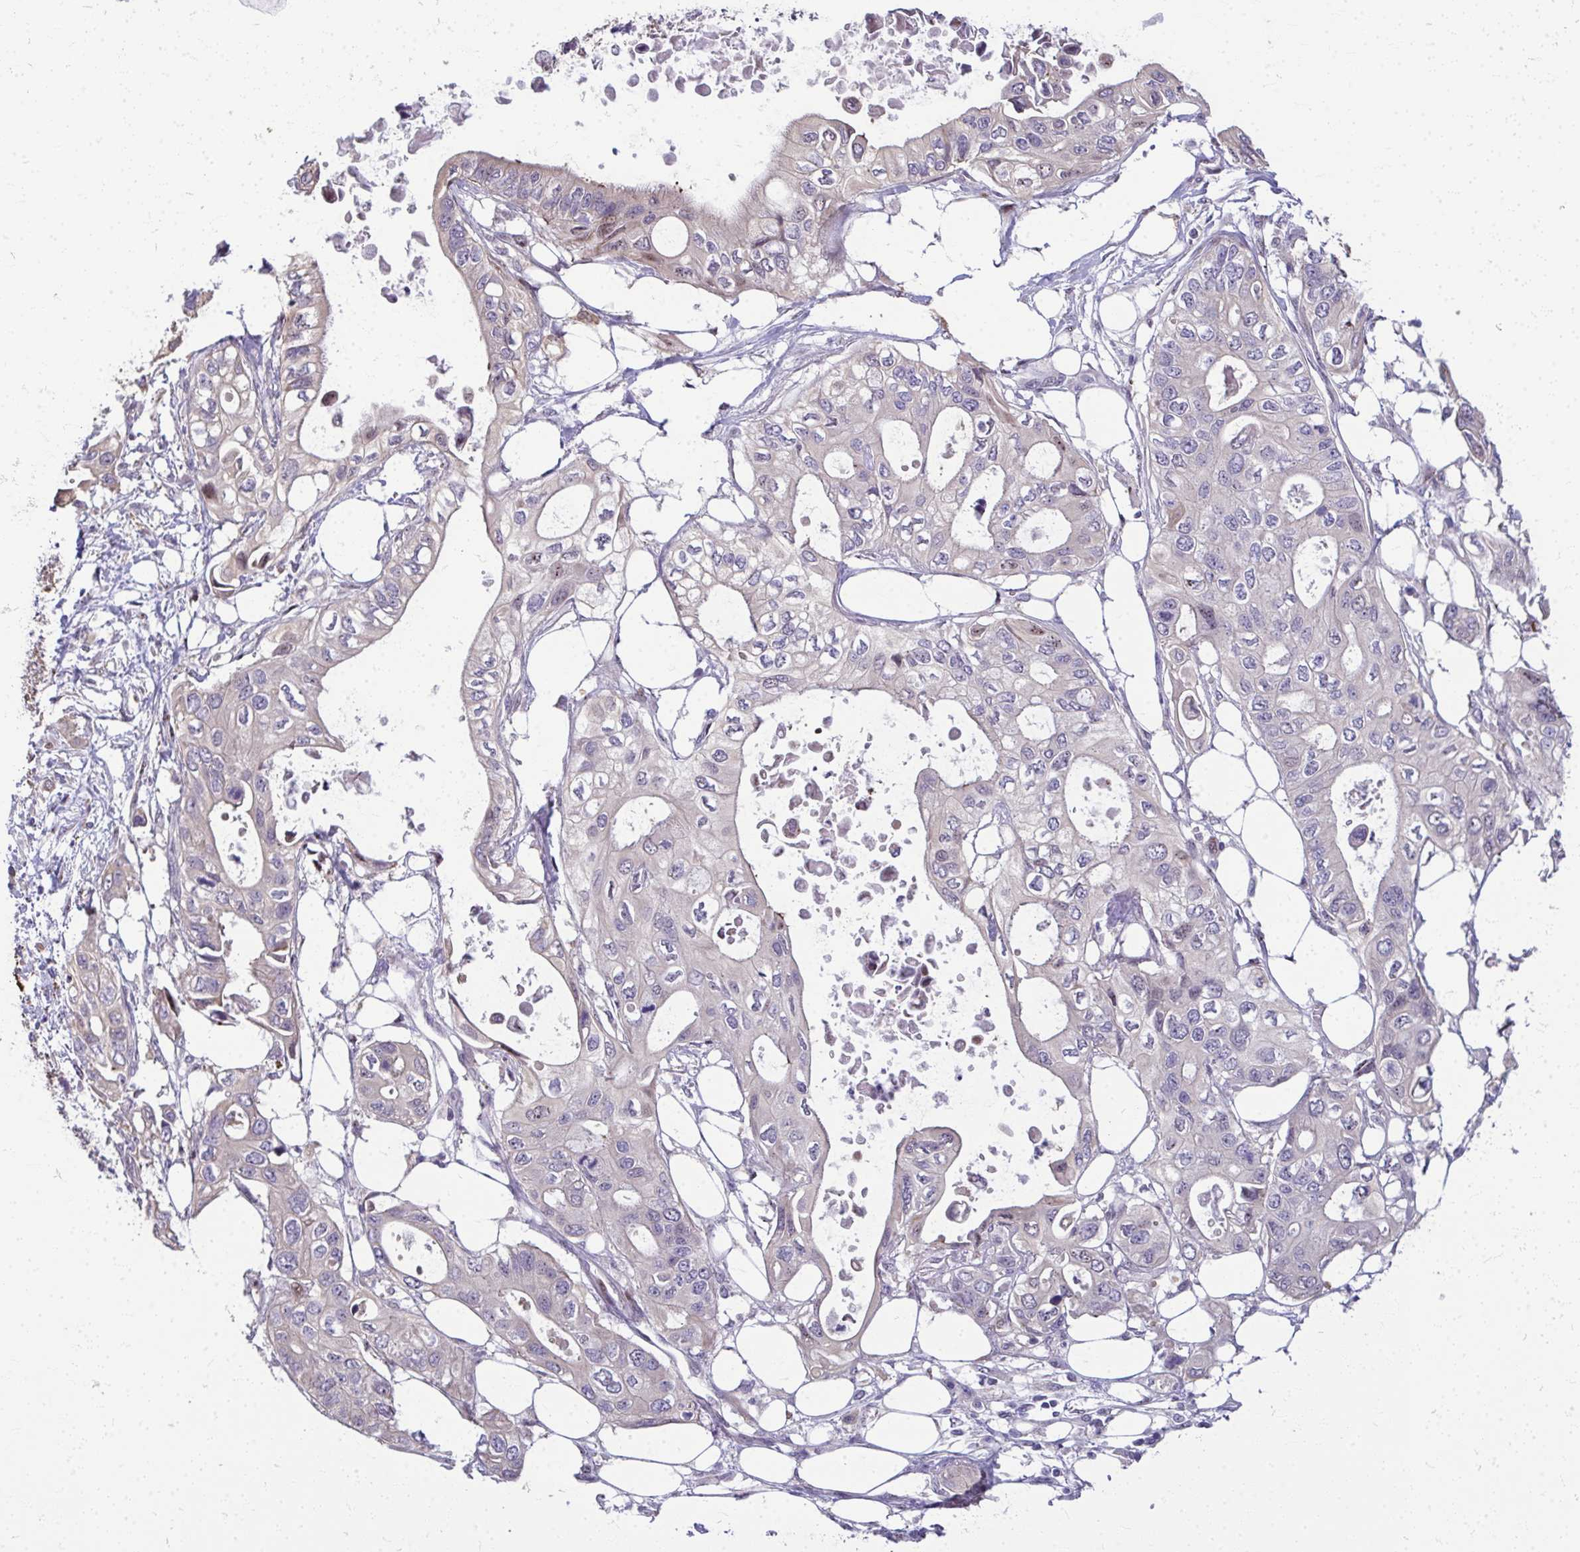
{"staining": {"intensity": "negative", "quantity": "none", "location": "none"}, "tissue": "pancreatic cancer", "cell_type": "Tumor cells", "image_type": "cancer", "snomed": [{"axis": "morphology", "description": "Adenocarcinoma, NOS"}, {"axis": "topography", "description": "Pancreas"}], "caption": "Protein analysis of pancreatic cancer reveals no significant expression in tumor cells.", "gene": "ODF1", "patient": {"sex": "female", "age": 63}}